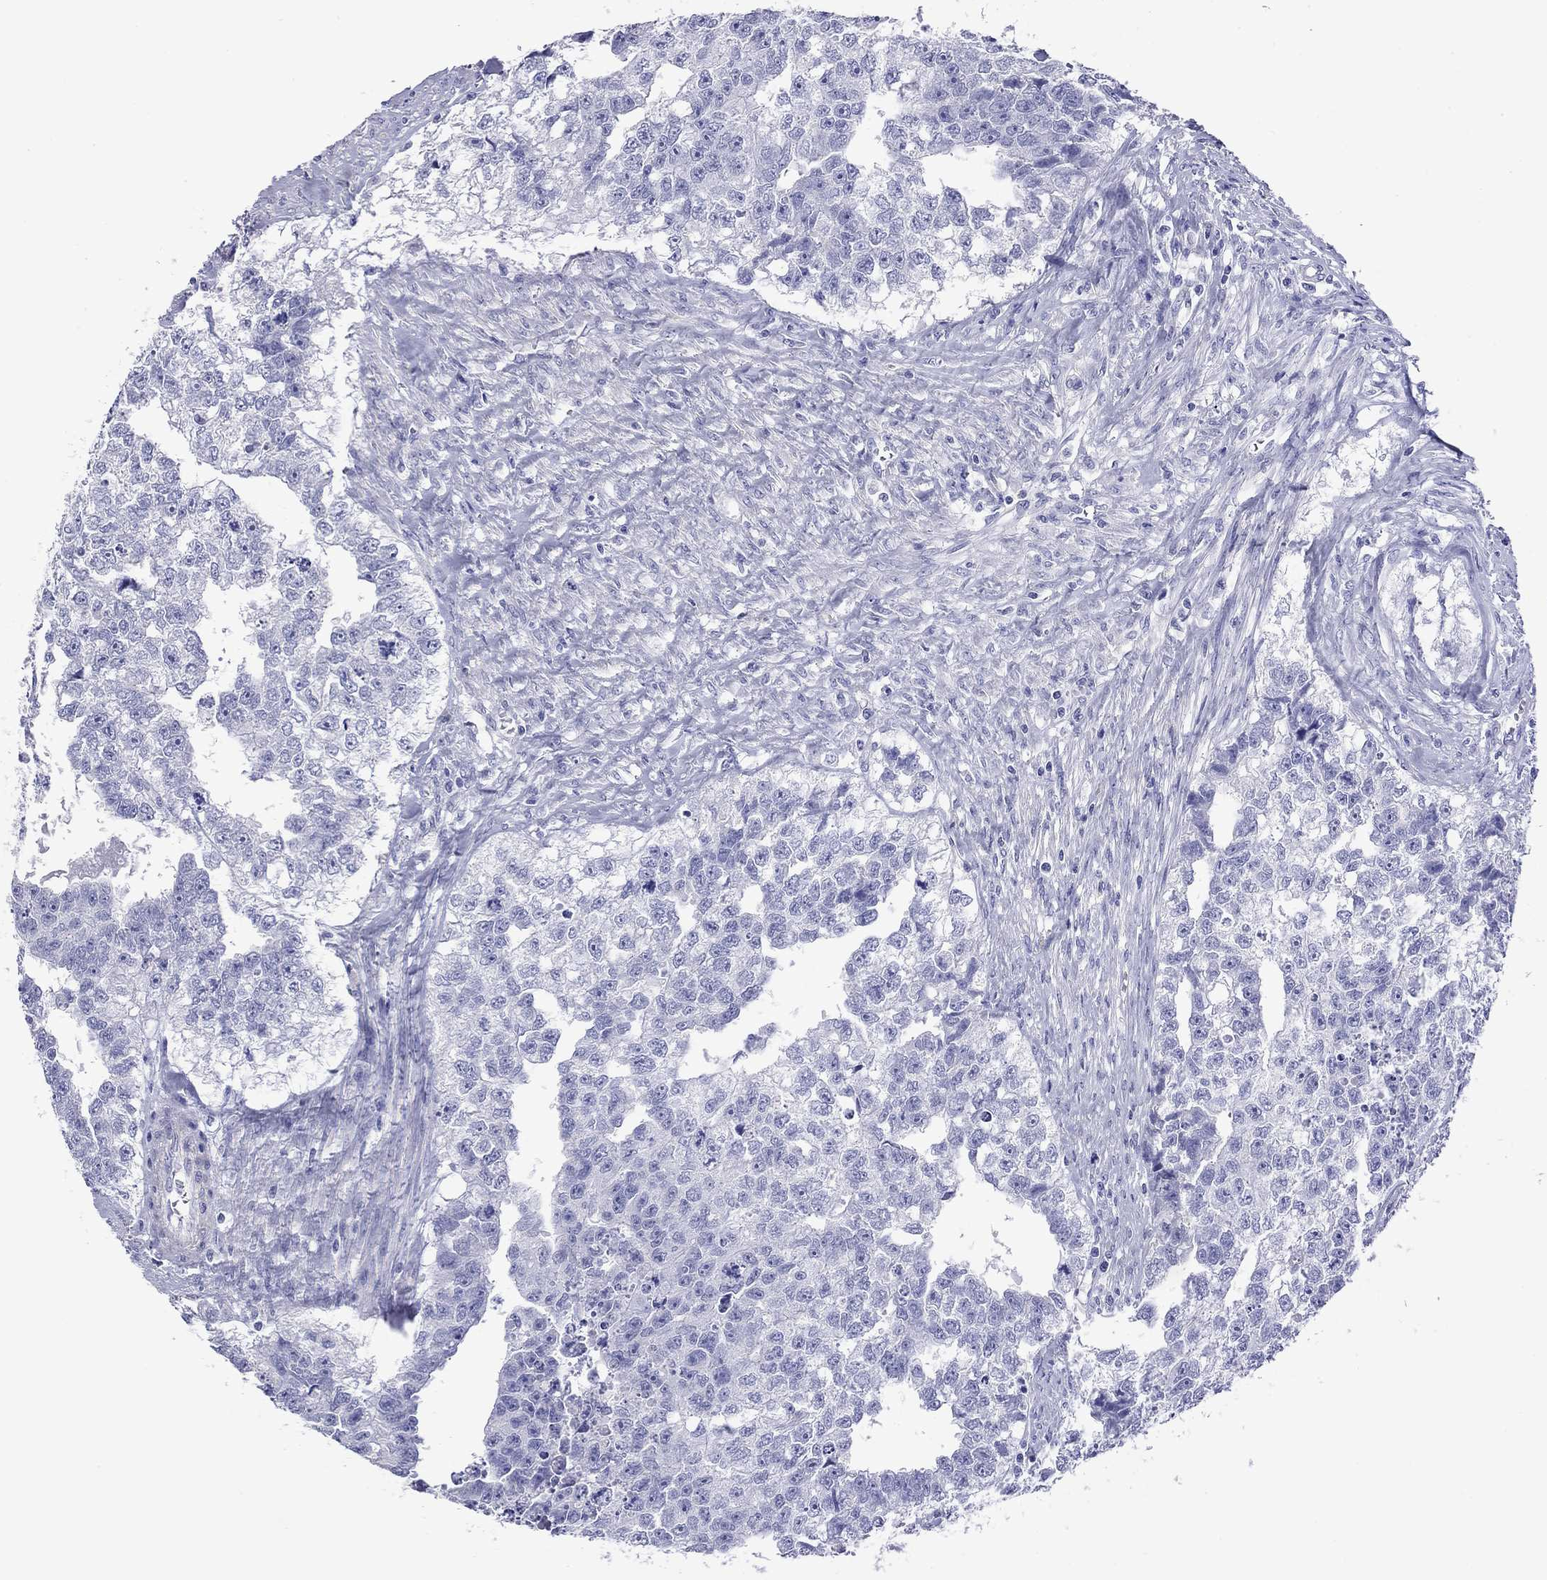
{"staining": {"intensity": "negative", "quantity": "none", "location": "none"}, "tissue": "testis cancer", "cell_type": "Tumor cells", "image_type": "cancer", "snomed": [{"axis": "morphology", "description": "Carcinoma, Embryonal, NOS"}, {"axis": "morphology", "description": "Teratoma, malignant, NOS"}, {"axis": "topography", "description": "Testis"}], "caption": "DAB immunohistochemical staining of teratoma (malignant) (testis) shows no significant staining in tumor cells.", "gene": "KIAA2012", "patient": {"sex": "male", "age": 44}}